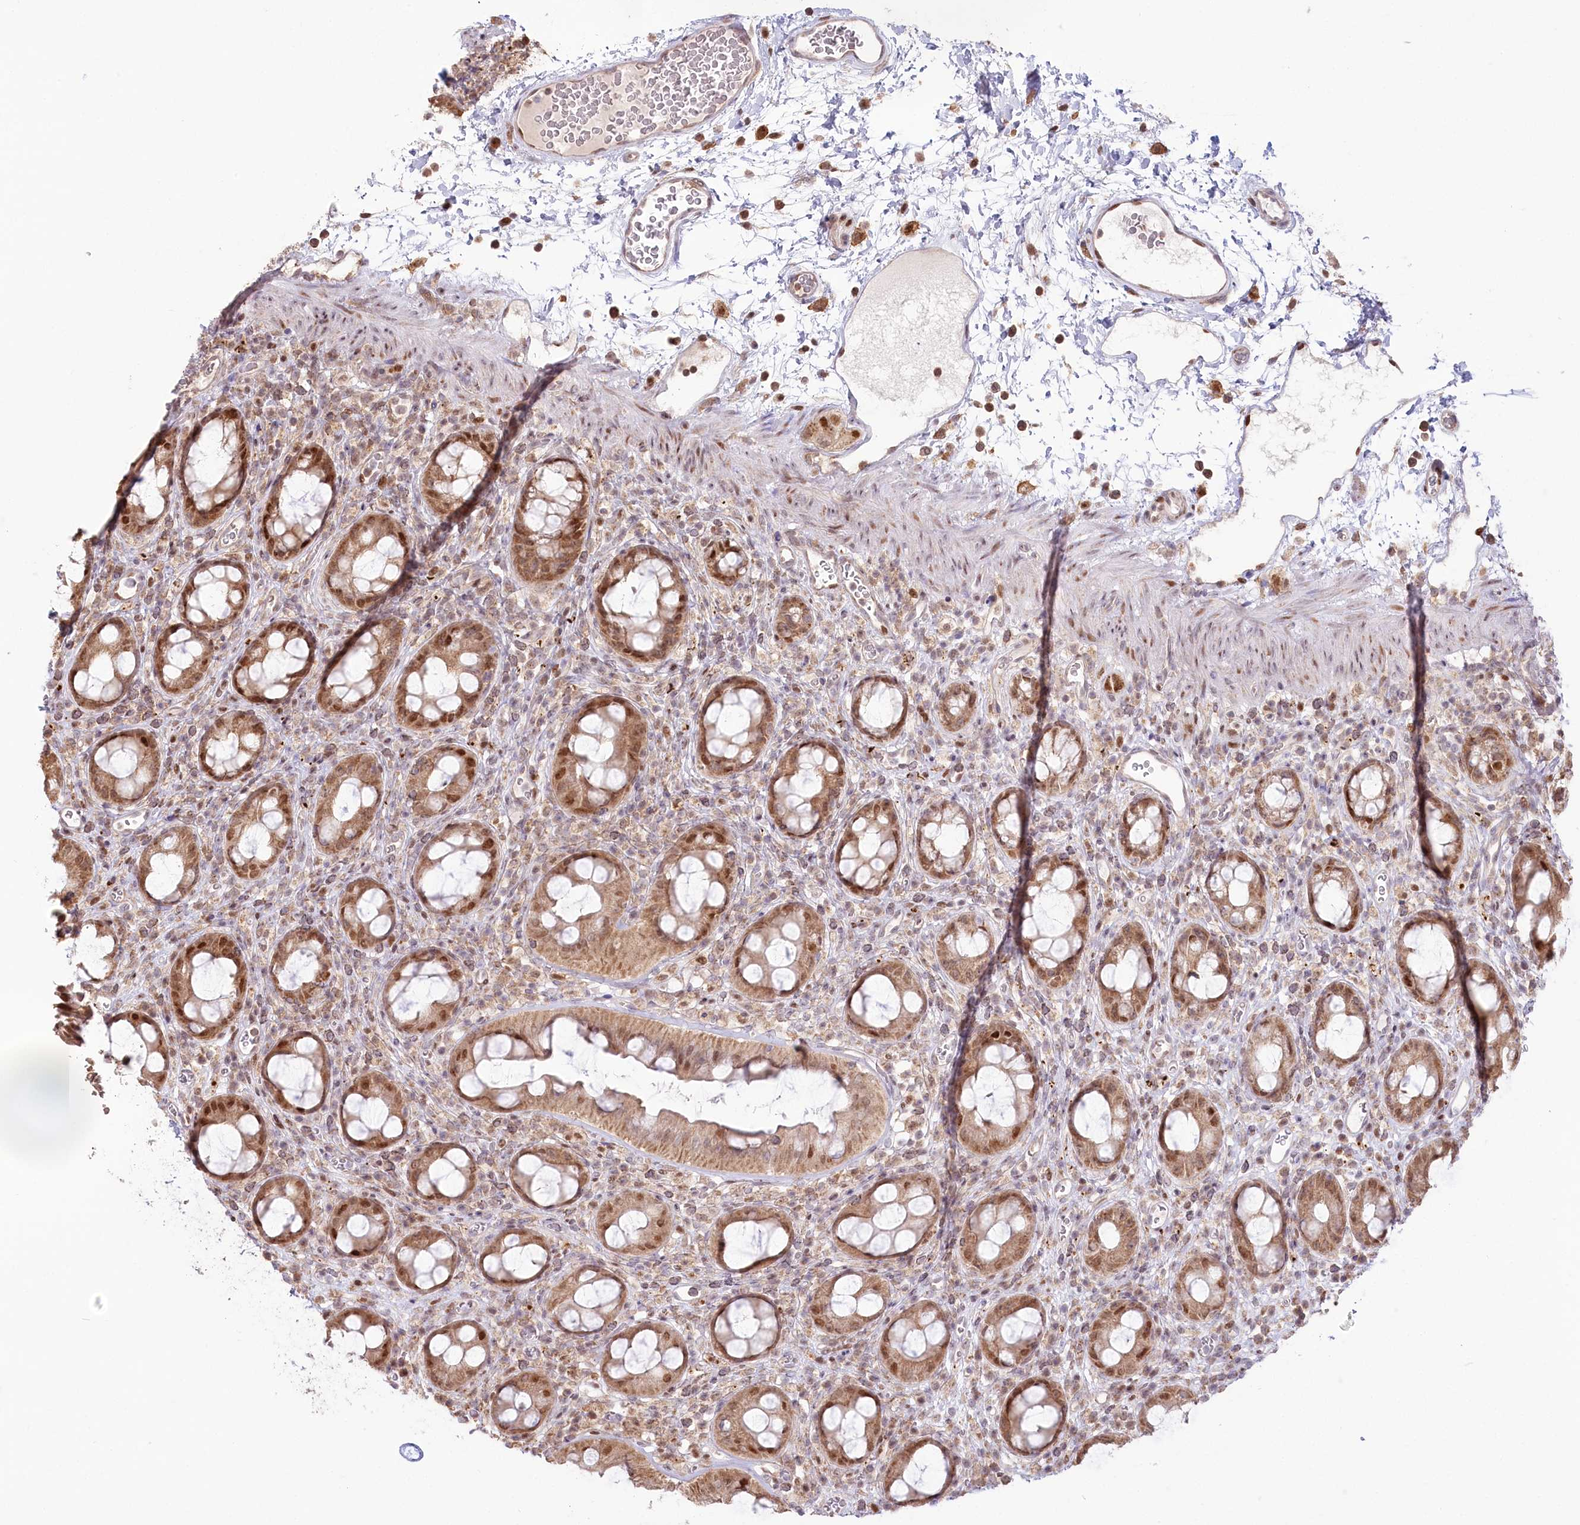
{"staining": {"intensity": "moderate", "quantity": ">75%", "location": "cytoplasmic/membranous,nuclear"}, "tissue": "rectum", "cell_type": "Glandular cells", "image_type": "normal", "snomed": [{"axis": "morphology", "description": "Normal tissue, NOS"}, {"axis": "topography", "description": "Rectum"}], "caption": "A brown stain highlights moderate cytoplasmic/membranous,nuclear staining of a protein in glandular cells of normal human rectum. Nuclei are stained in blue.", "gene": "PYURF", "patient": {"sex": "female", "age": 57}}